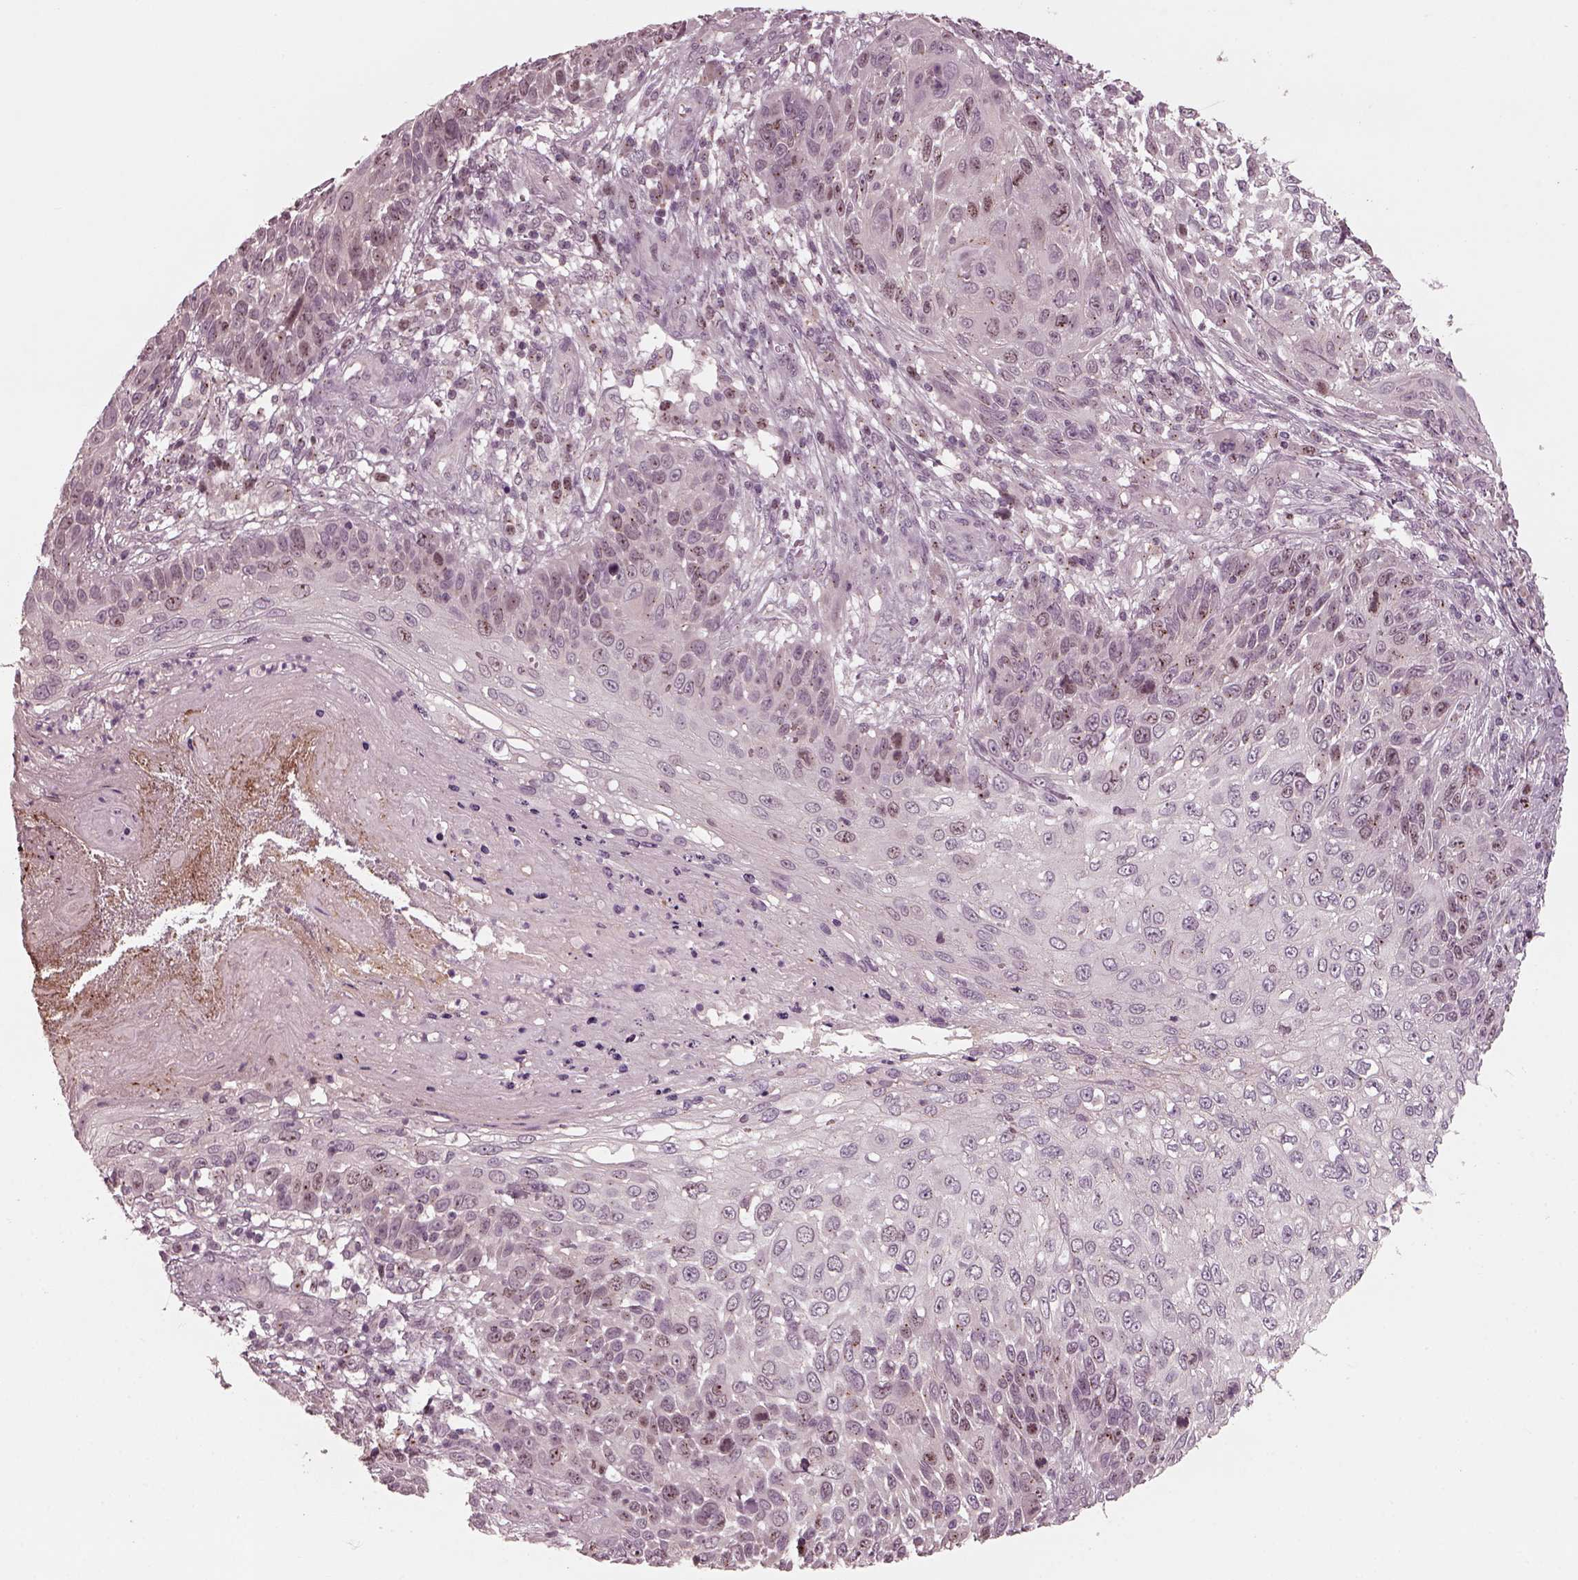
{"staining": {"intensity": "negative", "quantity": "none", "location": "none"}, "tissue": "skin cancer", "cell_type": "Tumor cells", "image_type": "cancer", "snomed": [{"axis": "morphology", "description": "Squamous cell carcinoma, NOS"}, {"axis": "topography", "description": "Skin"}], "caption": "This is an IHC micrograph of human squamous cell carcinoma (skin). There is no expression in tumor cells.", "gene": "SAXO1", "patient": {"sex": "male", "age": 92}}